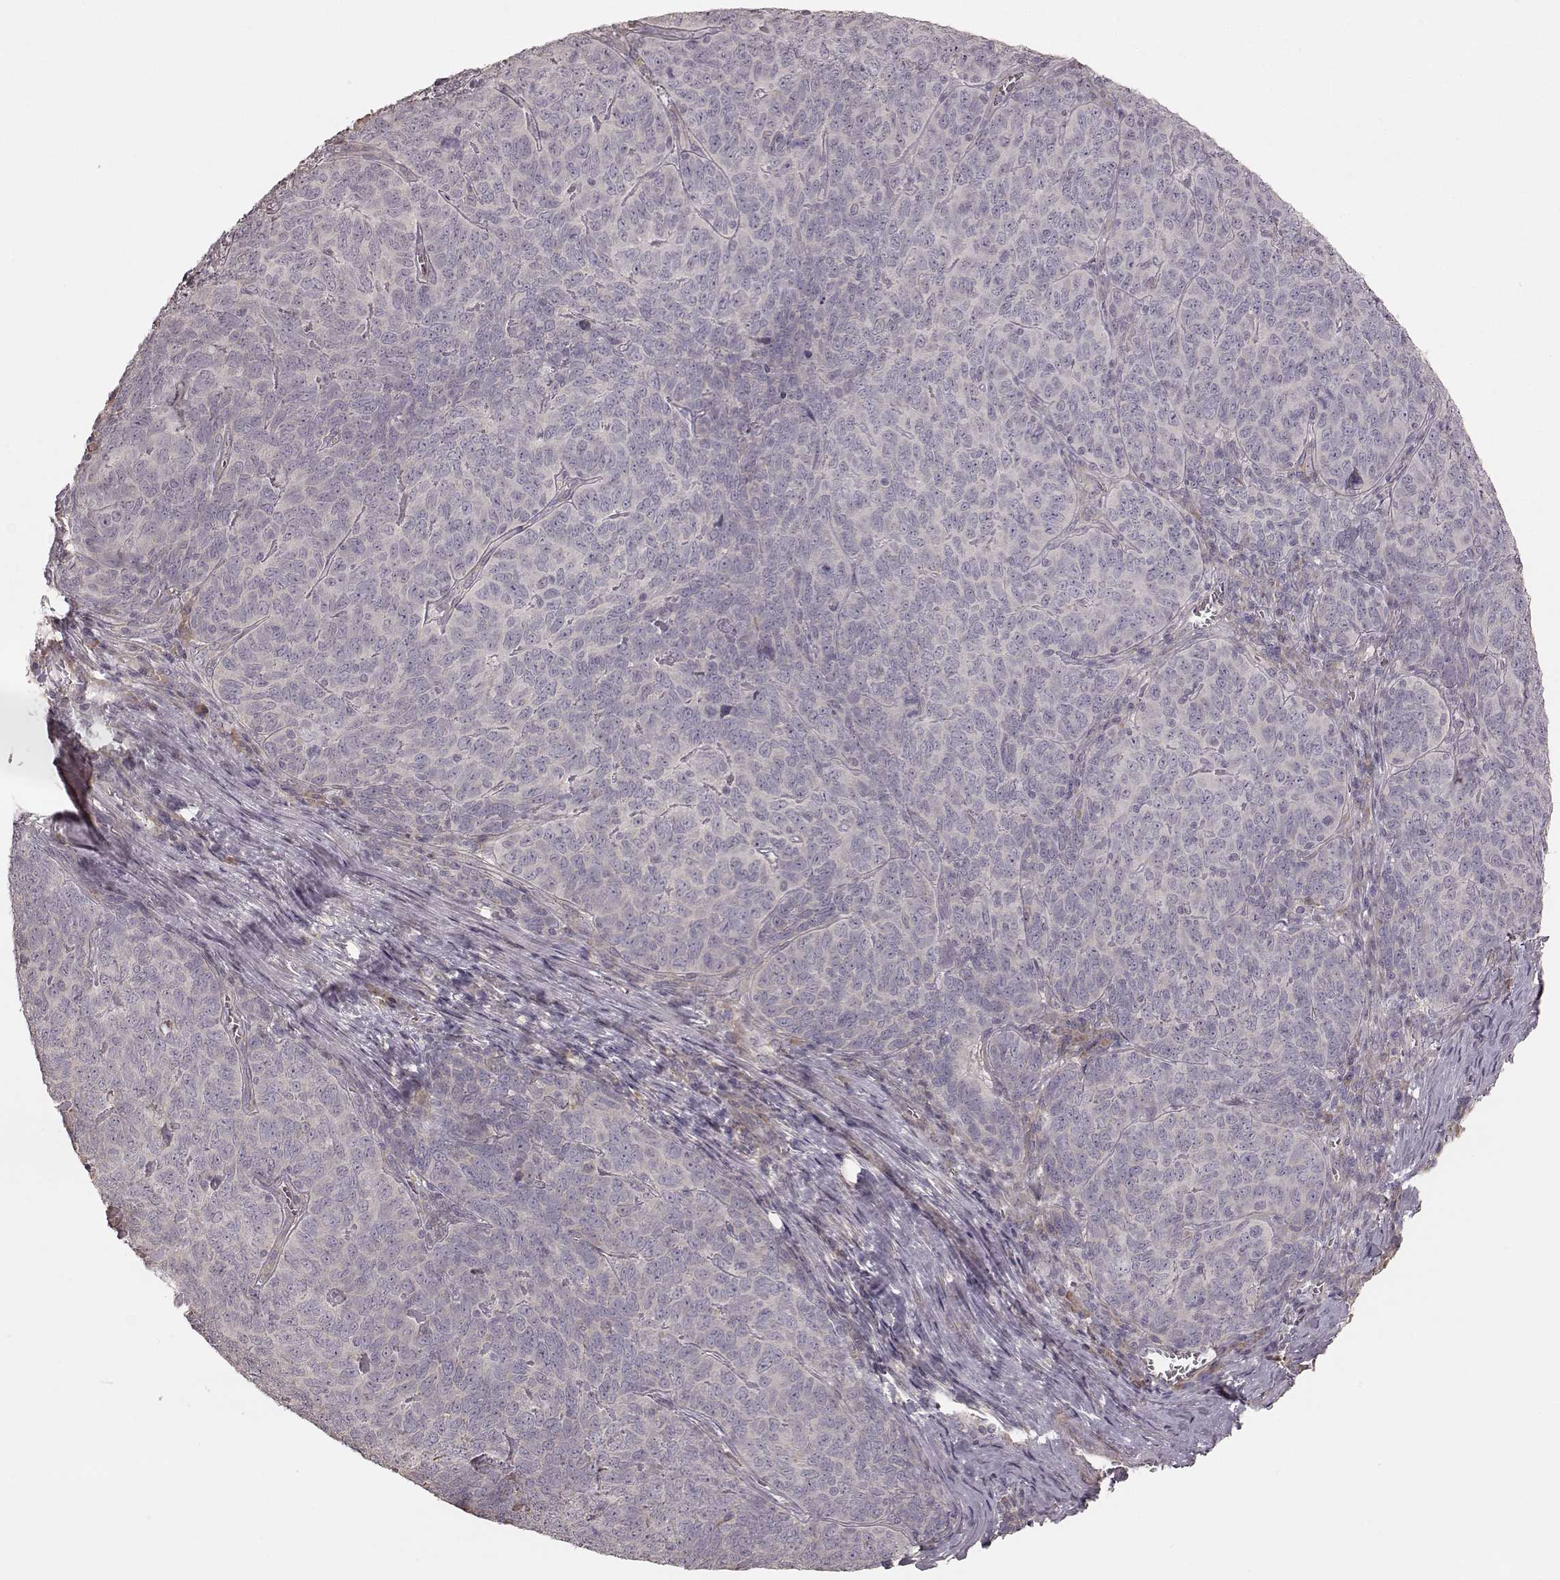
{"staining": {"intensity": "negative", "quantity": "none", "location": "none"}, "tissue": "skin cancer", "cell_type": "Tumor cells", "image_type": "cancer", "snomed": [{"axis": "morphology", "description": "Squamous cell carcinoma, NOS"}, {"axis": "topography", "description": "Skin"}, {"axis": "topography", "description": "Anal"}], "caption": "Immunohistochemical staining of skin squamous cell carcinoma demonstrates no significant positivity in tumor cells.", "gene": "KCNJ9", "patient": {"sex": "female", "age": 51}}